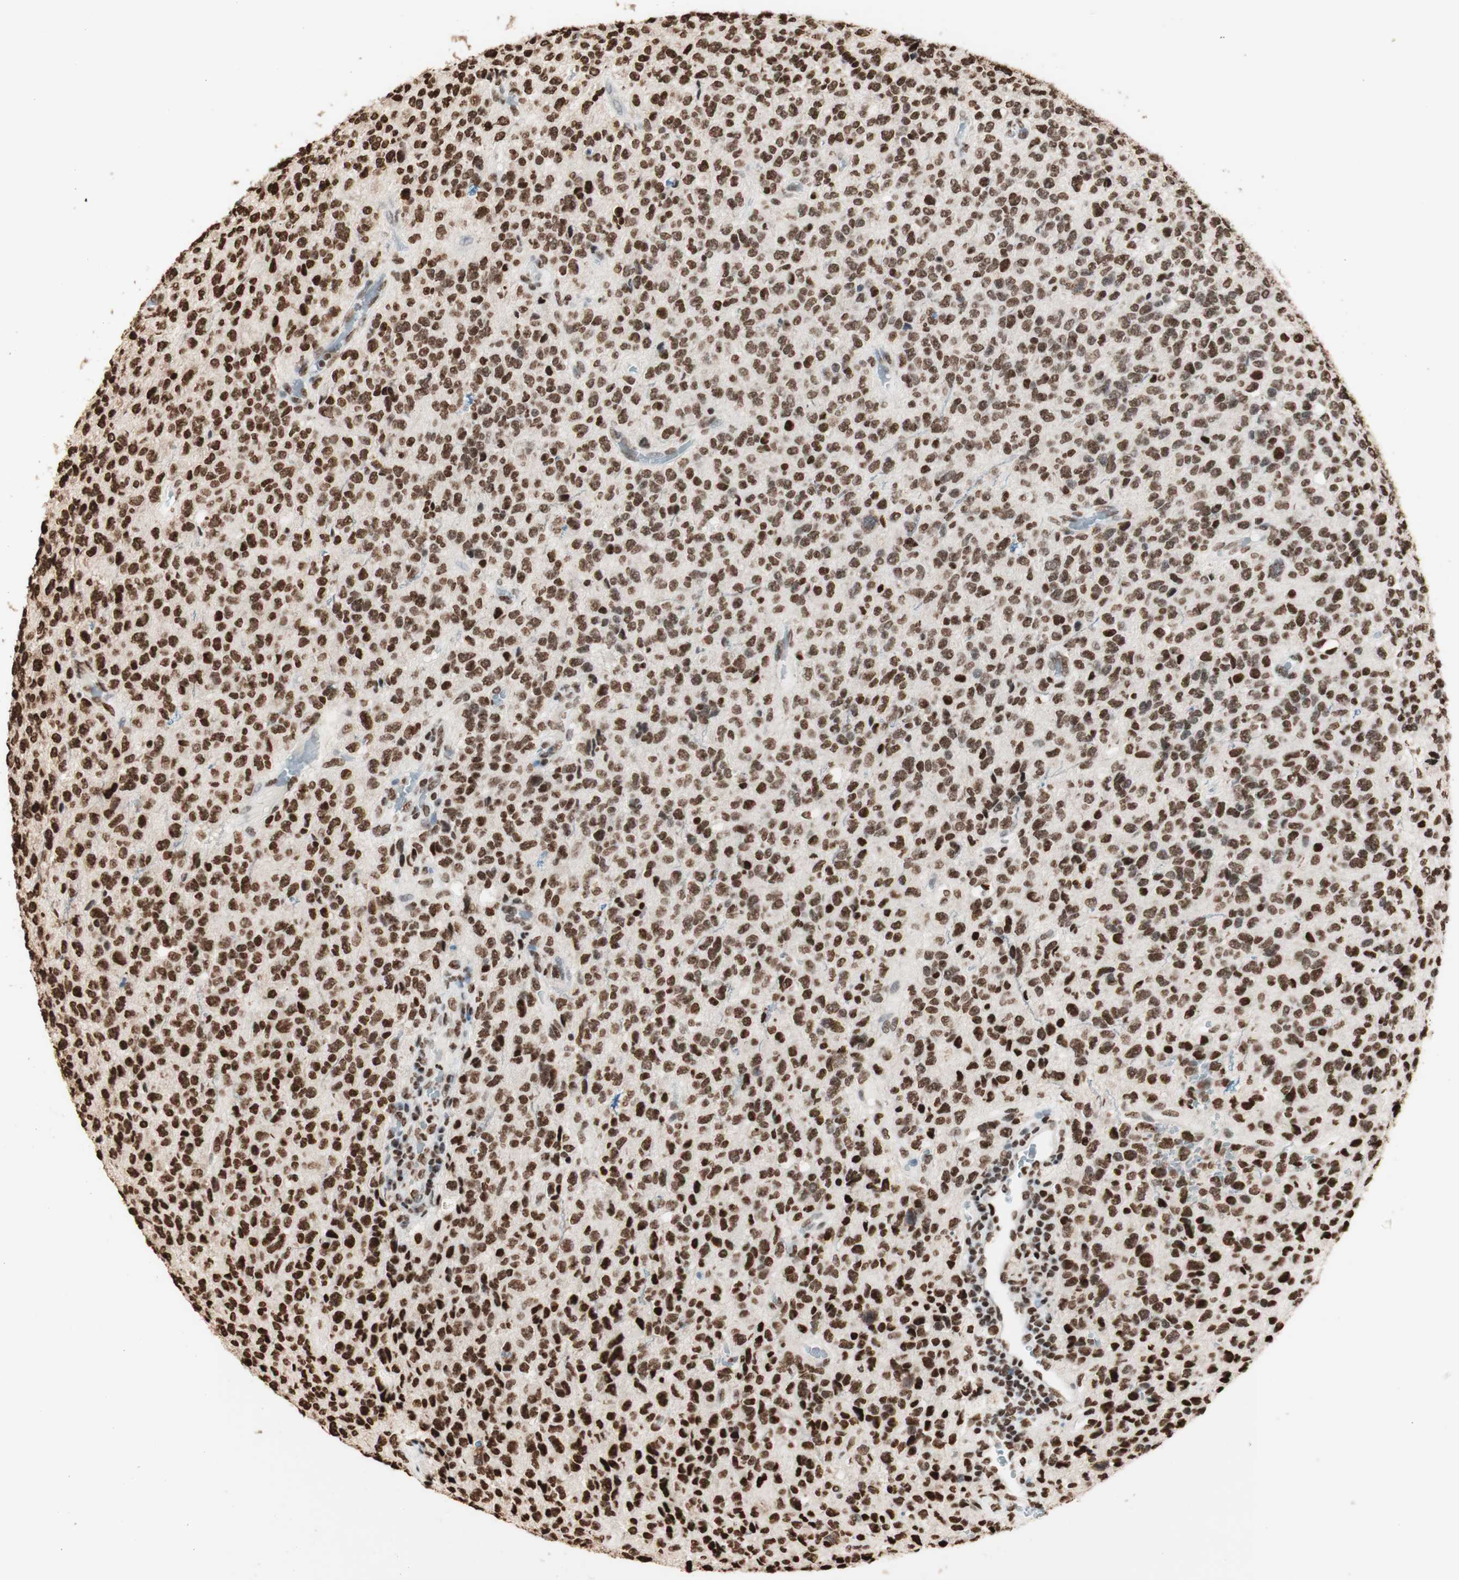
{"staining": {"intensity": "strong", "quantity": ">75%", "location": "nuclear"}, "tissue": "glioma", "cell_type": "Tumor cells", "image_type": "cancer", "snomed": [{"axis": "morphology", "description": "Glioma, malignant, High grade"}, {"axis": "topography", "description": "pancreas cauda"}], "caption": "A brown stain shows strong nuclear staining of a protein in human glioma tumor cells.", "gene": "HNRNPA2B1", "patient": {"sex": "male", "age": 60}}